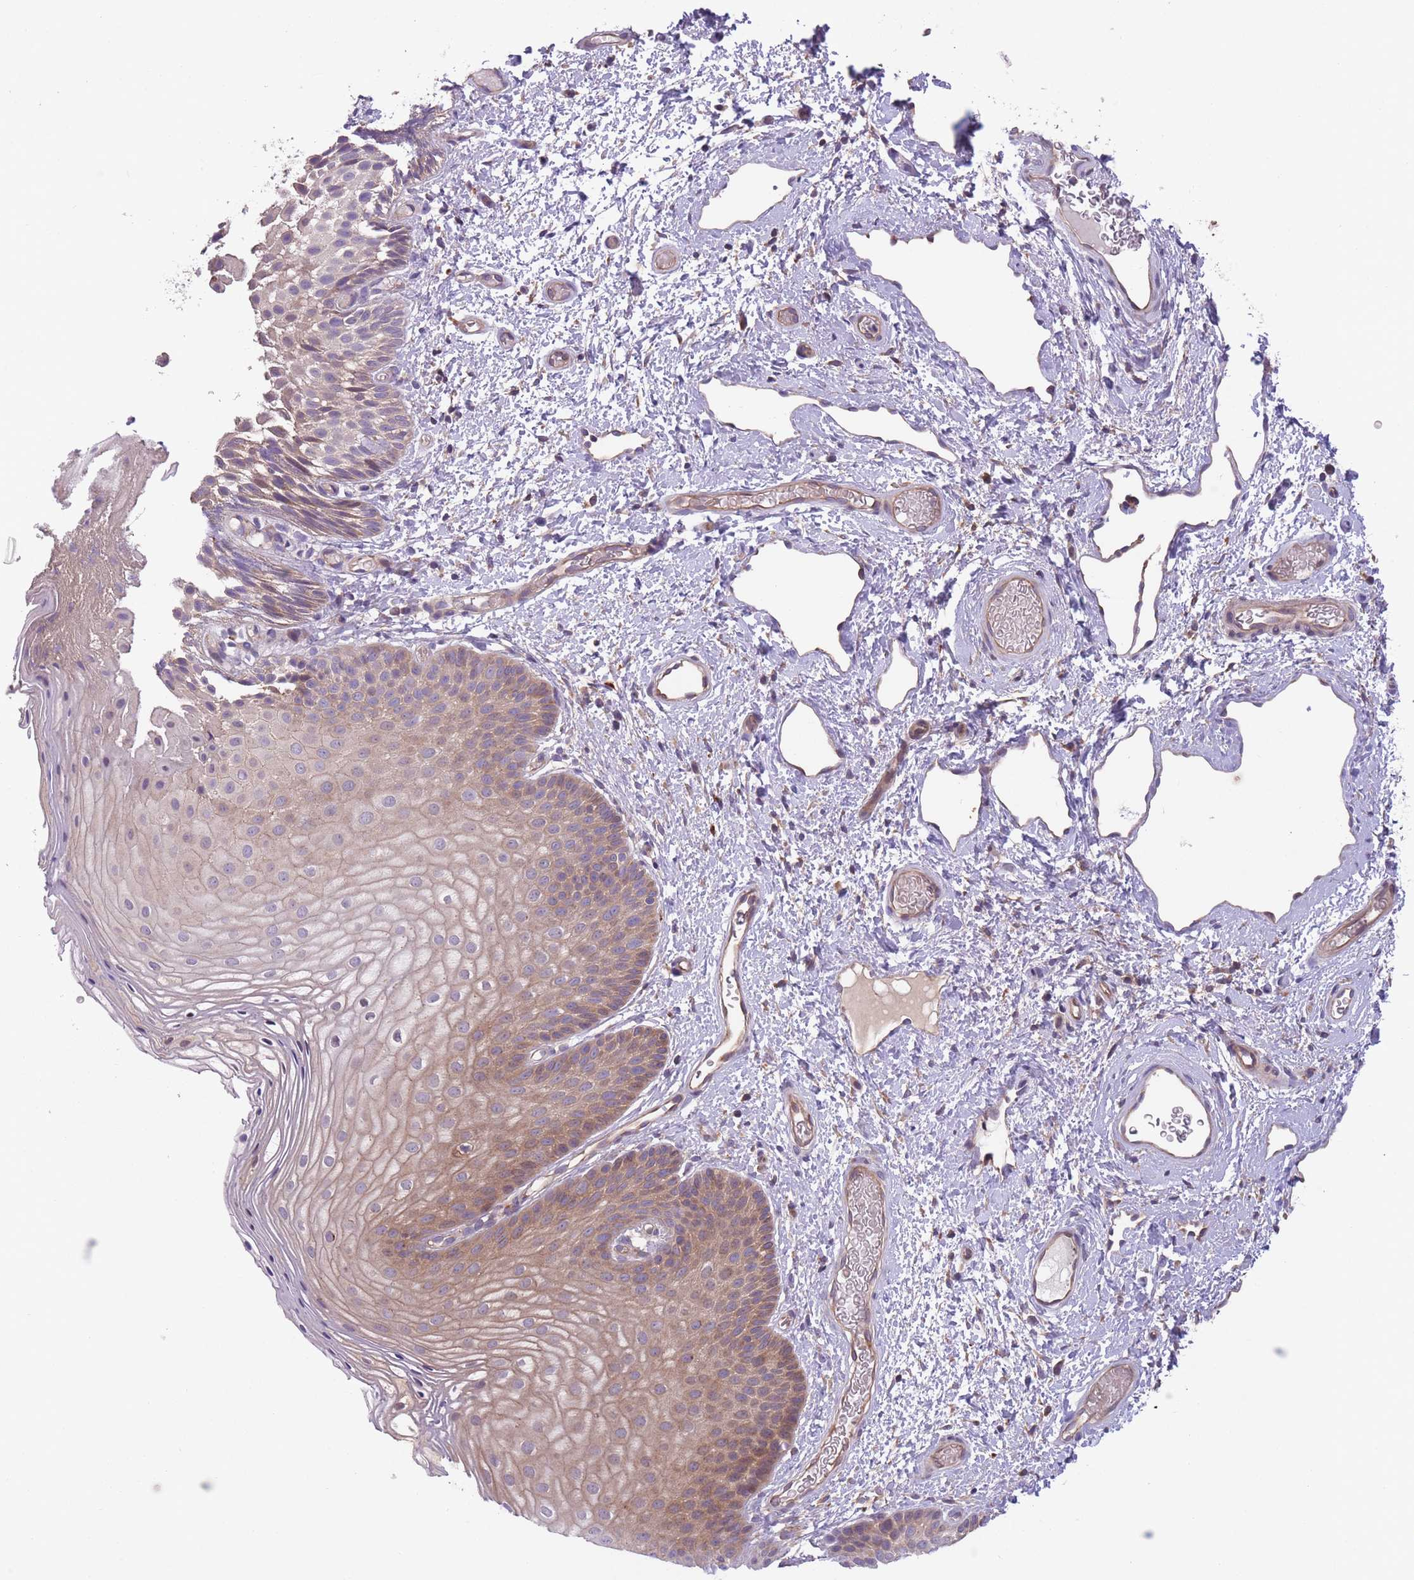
{"staining": {"intensity": "moderate", "quantity": "25%-75%", "location": "cytoplasmic/membranous"}, "tissue": "skin", "cell_type": "Epidermal cells", "image_type": "normal", "snomed": [{"axis": "morphology", "description": "Normal tissue, NOS"}, {"axis": "topography", "description": "Anal"}], "caption": "The photomicrograph demonstrates immunohistochemical staining of normal skin. There is moderate cytoplasmic/membranous staining is seen in about 25%-75% of epidermal cells.", "gene": "ITPKC", "patient": {"sex": "female", "age": 40}}